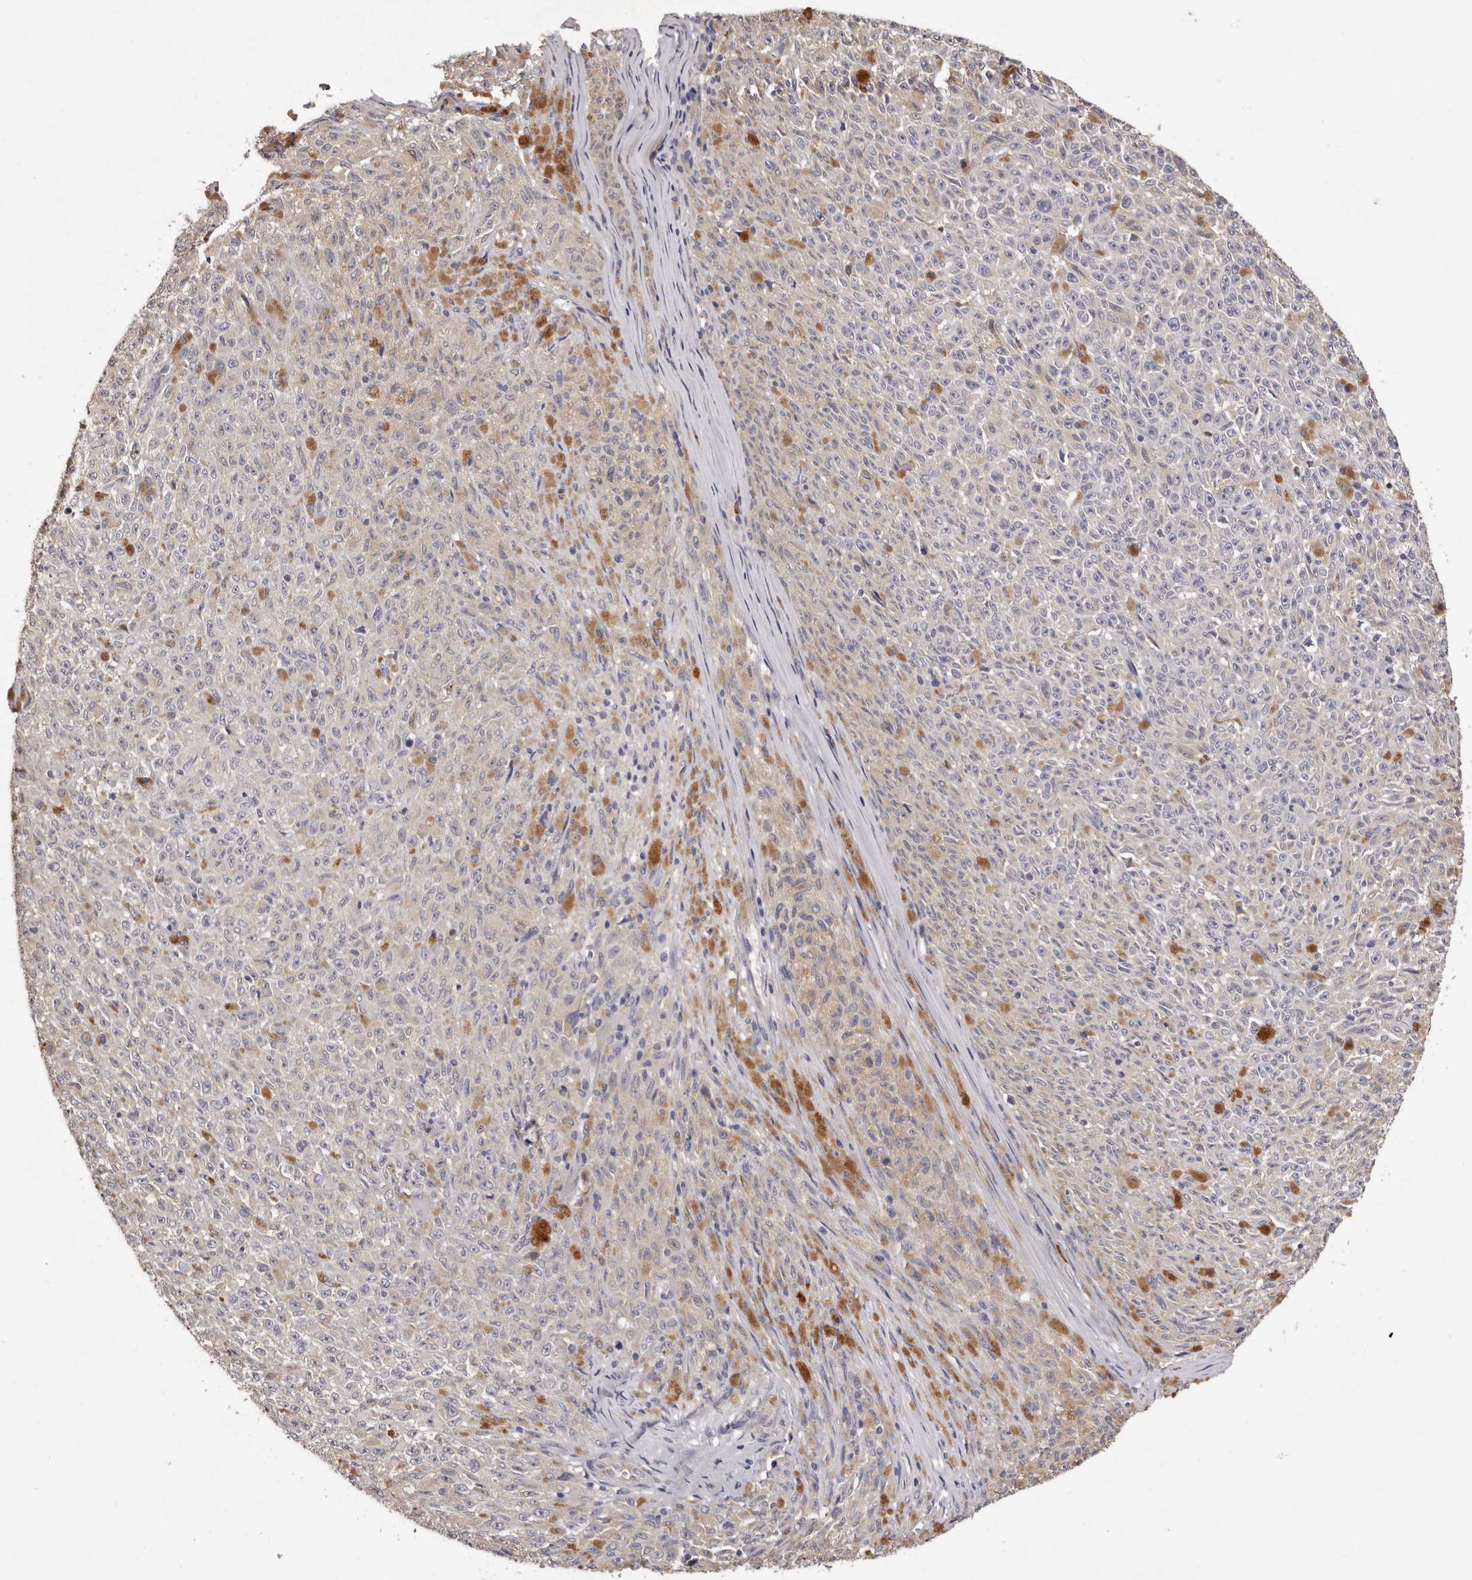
{"staining": {"intensity": "negative", "quantity": "none", "location": "none"}, "tissue": "melanoma", "cell_type": "Tumor cells", "image_type": "cancer", "snomed": [{"axis": "morphology", "description": "Malignant melanoma, NOS"}, {"axis": "topography", "description": "Skin"}], "caption": "This is a photomicrograph of immunohistochemistry (IHC) staining of melanoma, which shows no expression in tumor cells.", "gene": "ETNK1", "patient": {"sex": "female", "age": 82}}